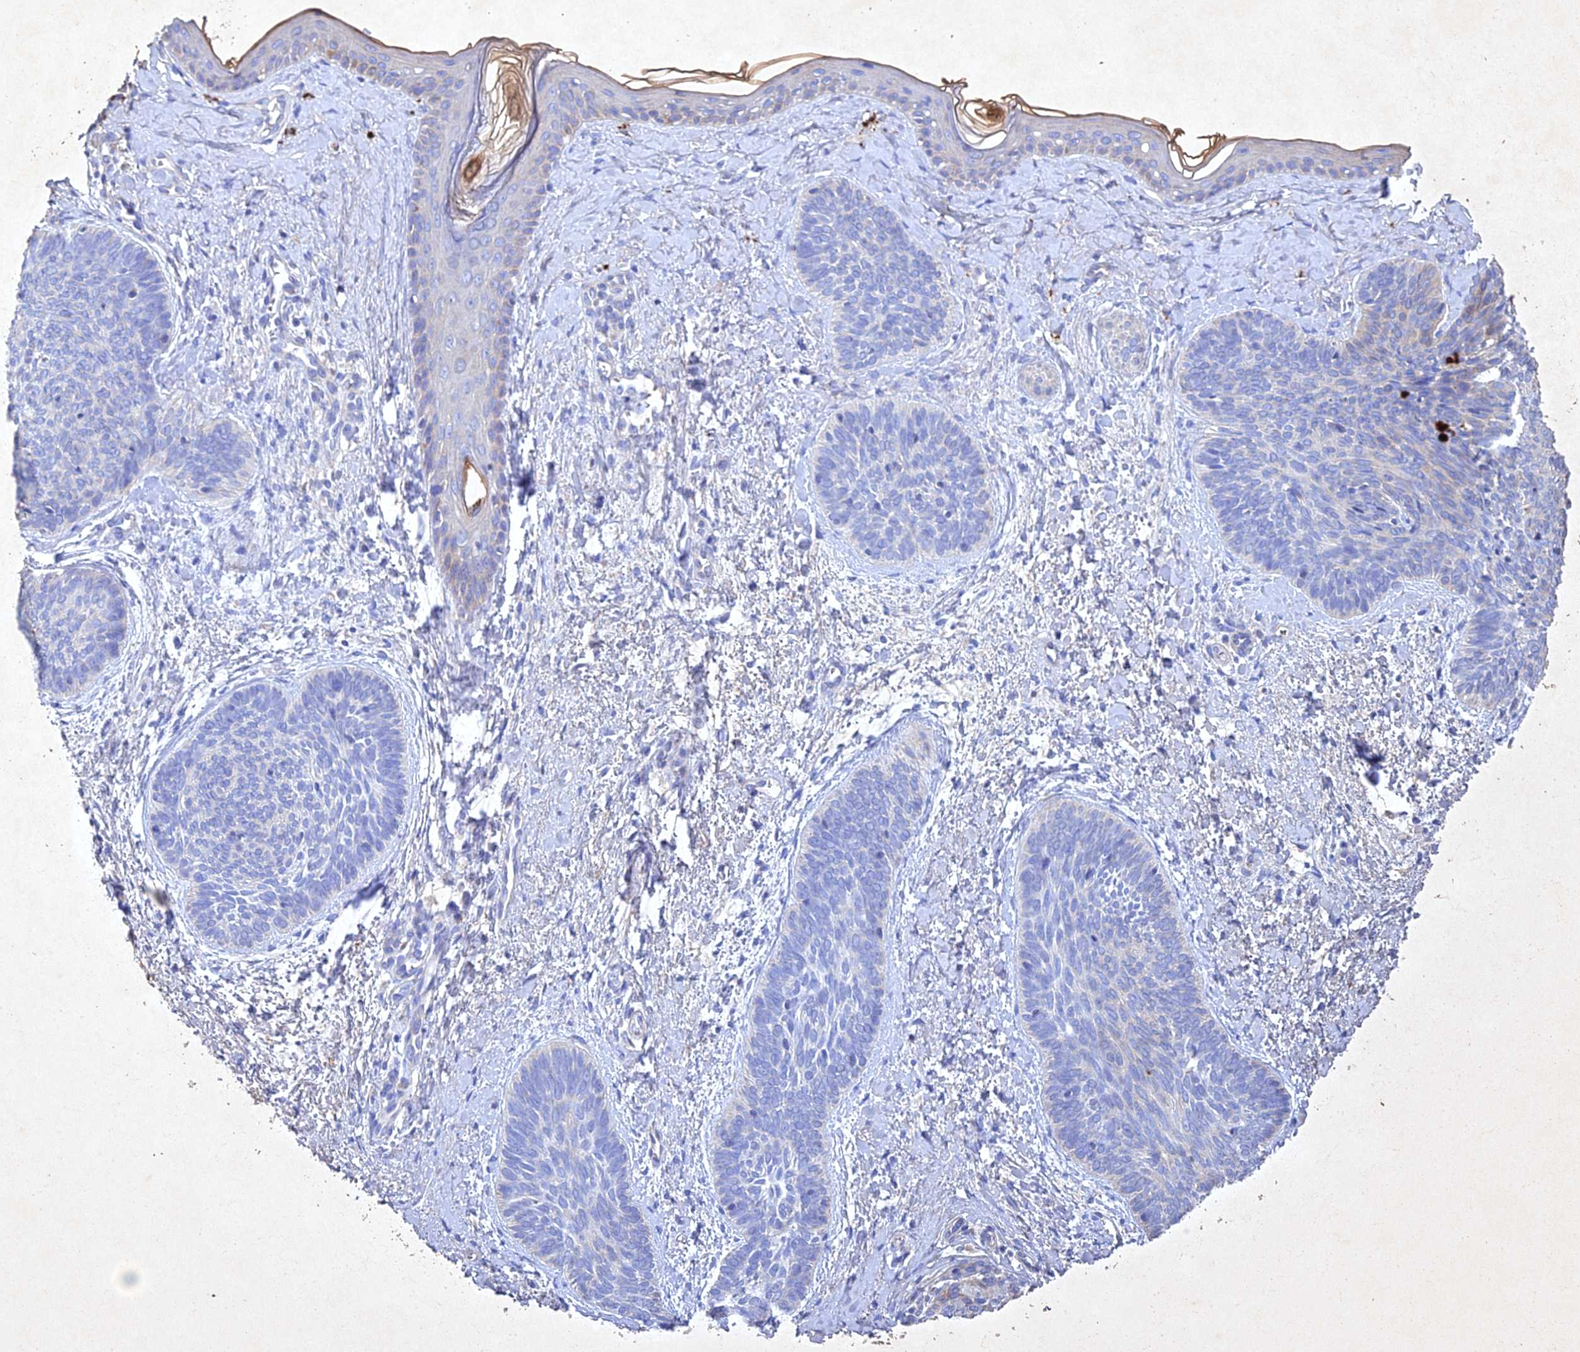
{"staining": {"intensity": "negative", "quantity": "none", "location": "none"}, "tissue": "skin cancer", "cell_type": "Tumor cells", "image_type": "cancer", "snomed": [{"axis": "morphology", "description": "Basal cell carcinoma"}, {"axis": "topography", "description": "Skin"}], "caption": "Immunohistochemistry (IHC) micrograph of skin cancer (basal cell carcinoma) stained for a protein (brown), which exhibits no staining in tumor cells. (DAB immunohistochemistry (IHC) visualized using brightfield microscopy, high magnification).", "gene": "NDUFV1", "patient": {"sex": "female", "age": 81}}